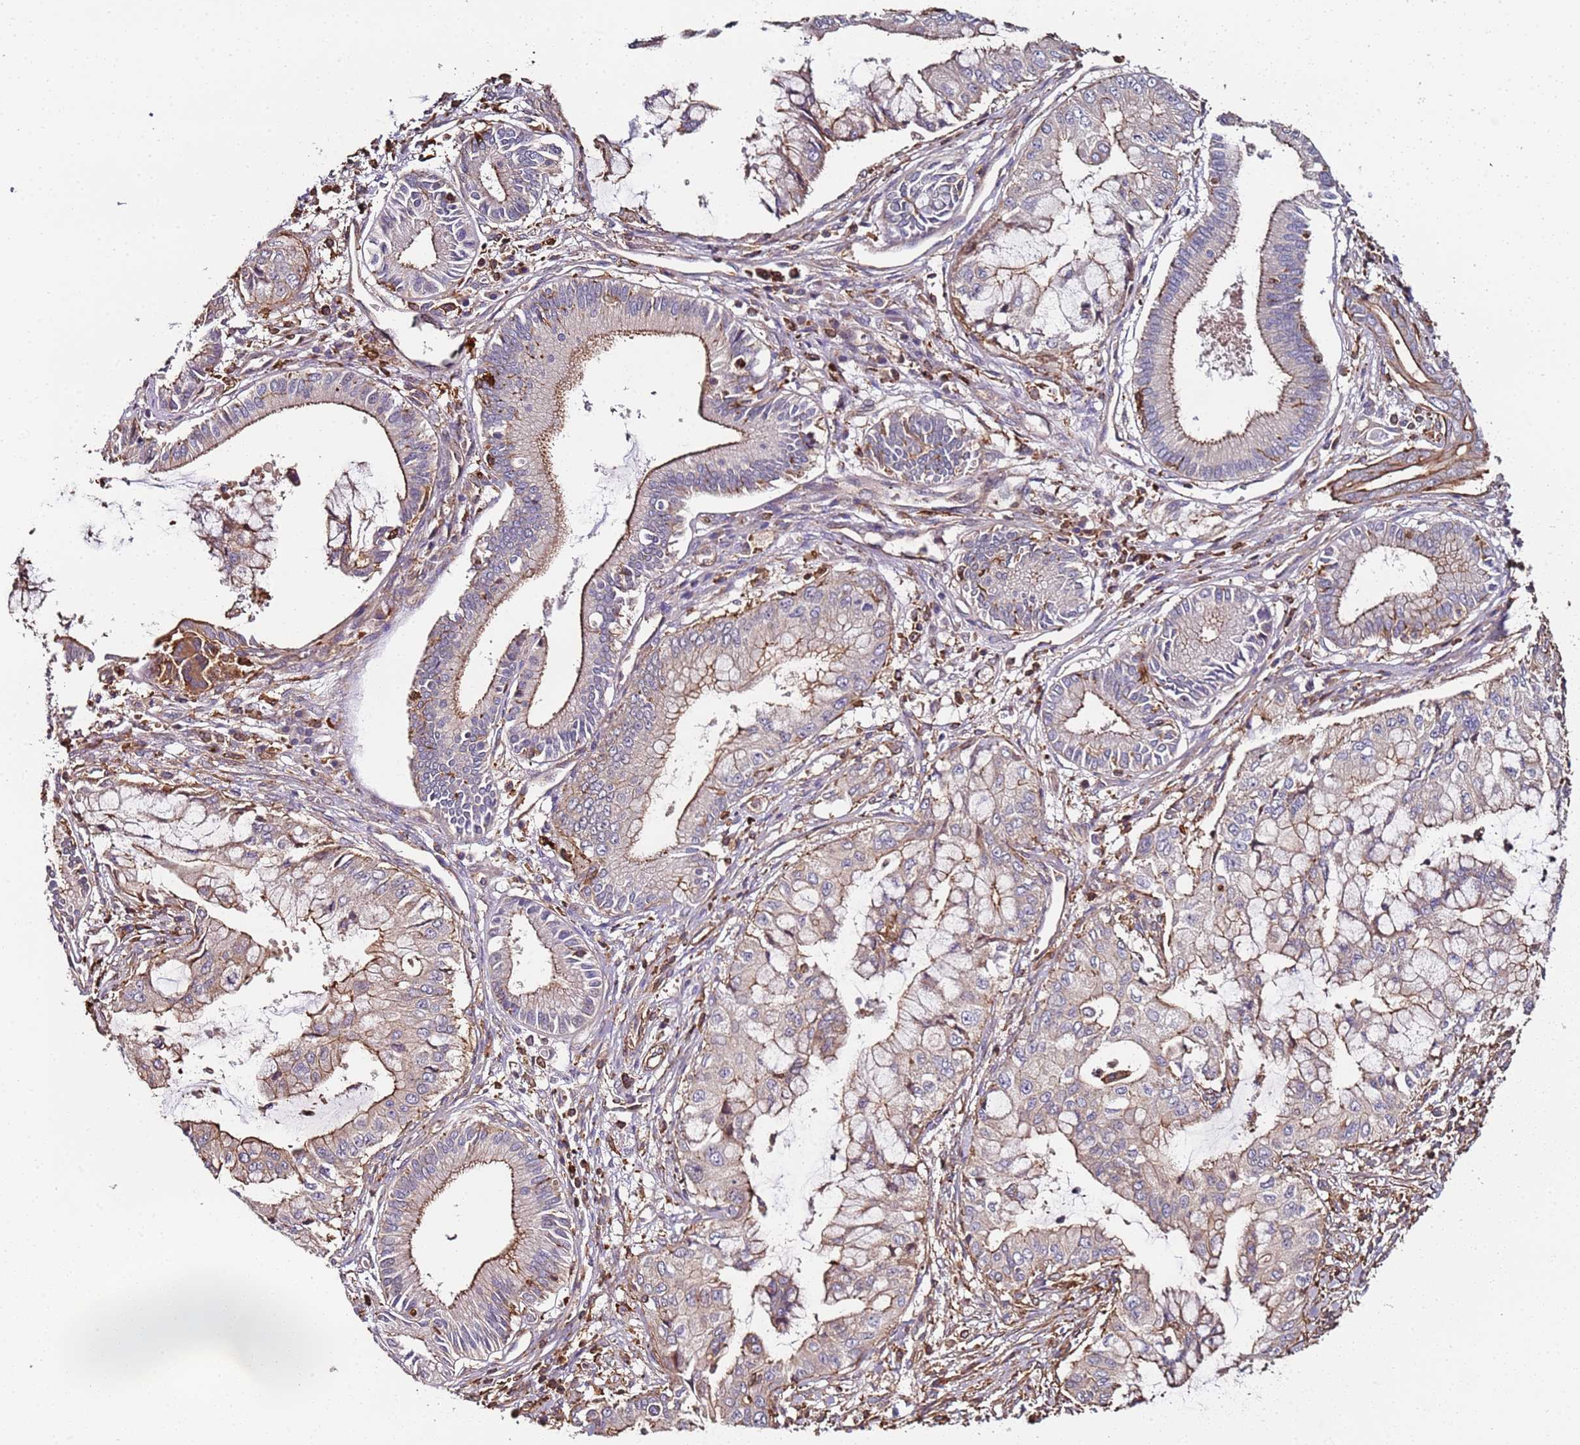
{"staining": {"intensity": "weak", "quantity": "25%-75%", "location": "cytoplasmic/membranous"}, "tissue": "pancreatic cancer", "cell_type": "Tumor cells", "image_type": "cancer", "snomed": [{"axis": "morphology", "description": "Adenocarcinoma, NOS"}, {"axis": "topography", "description": "Pancreas"}], "caption": "Pancreatic cancer was stained to show a protein in brown. There is low levels of weak cytoplasmic/membranous expression in approximately 25%-75% of tumor cells.", "gene": "CYP2U1", "patient": {"sex": "male", "age": 46}}